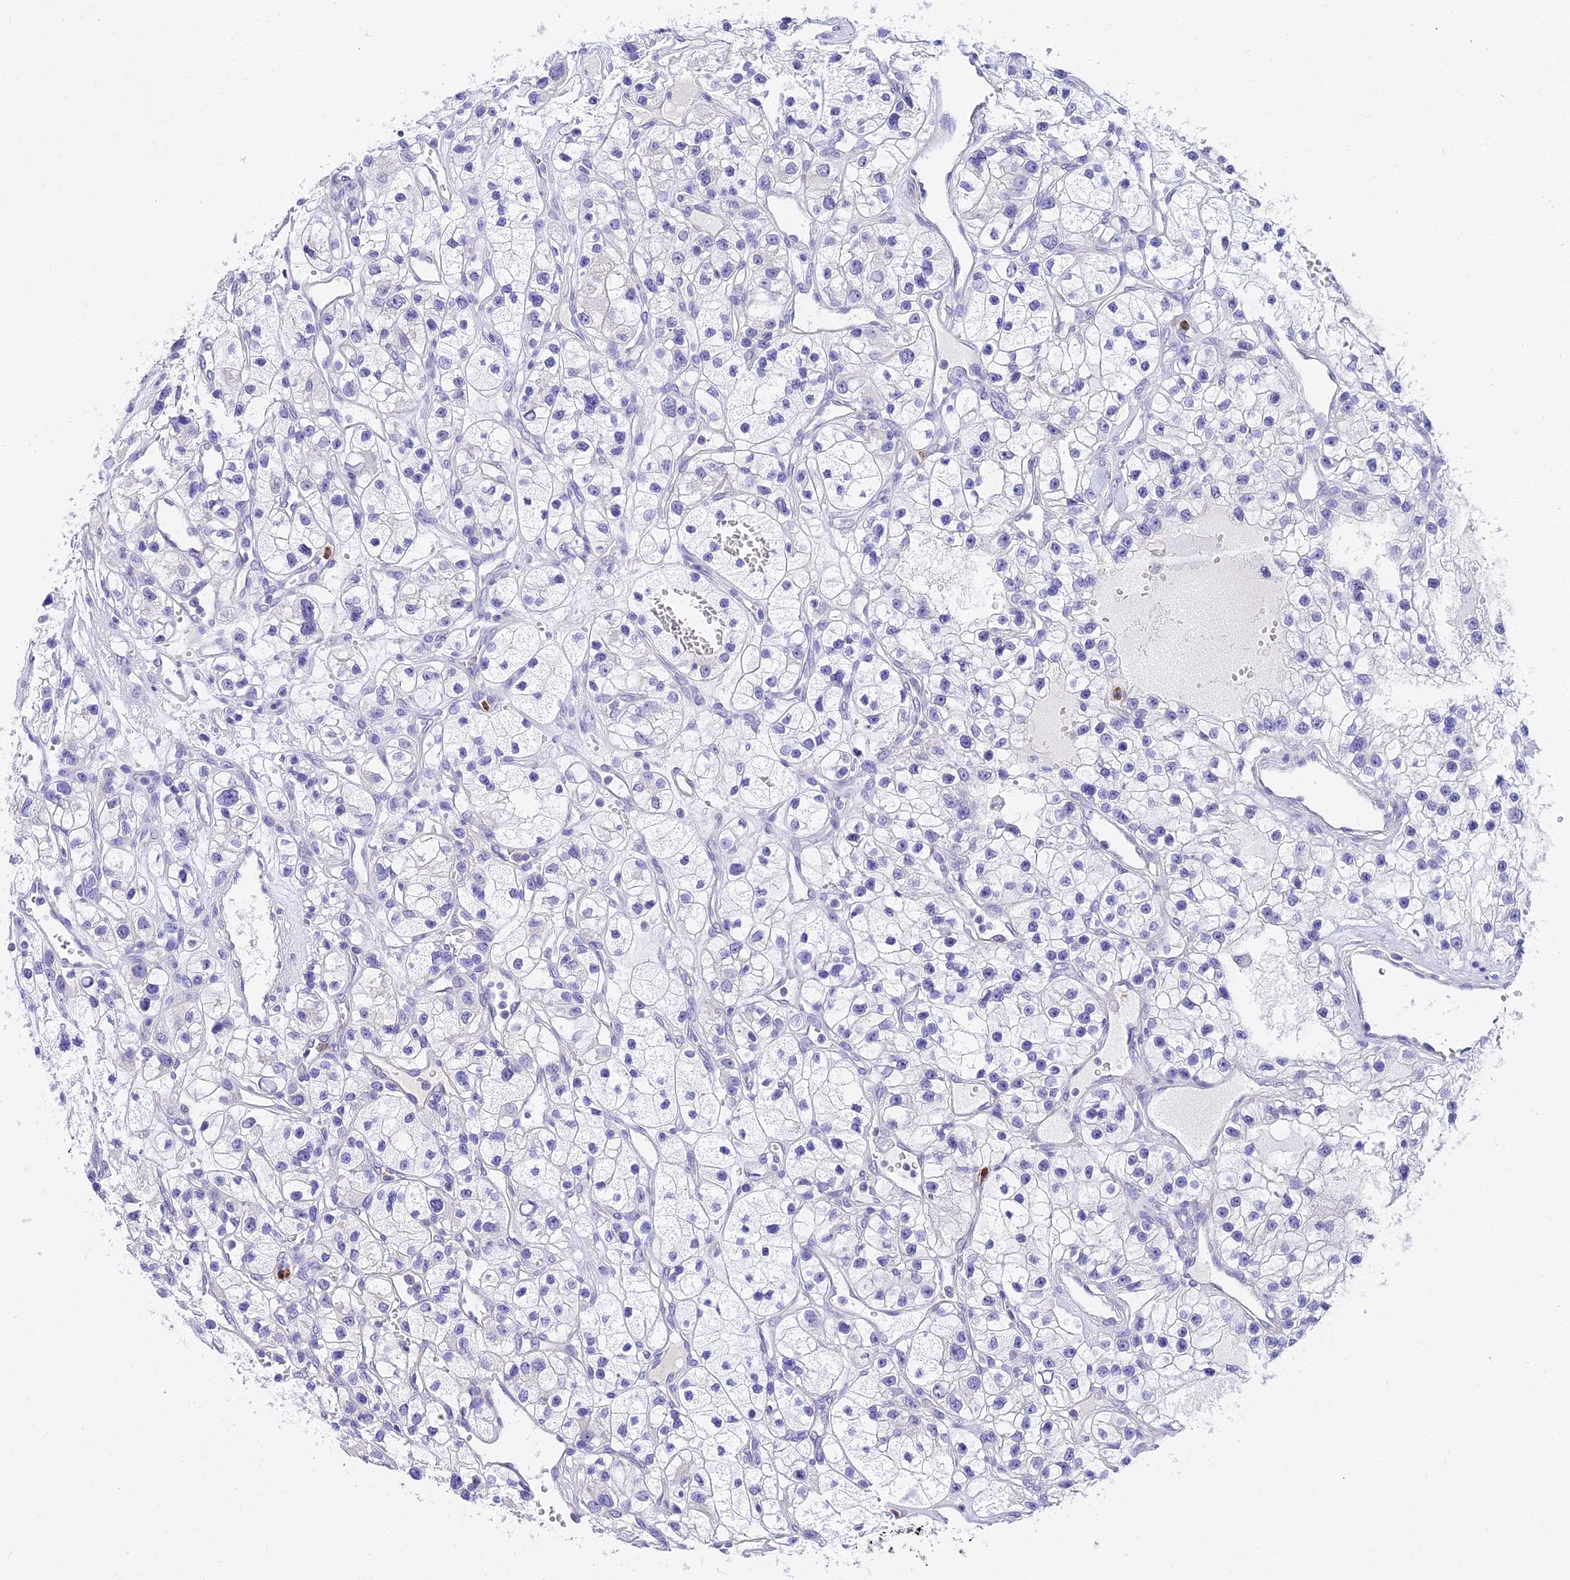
{"staining": {"intensity": "negative", "quantity": "none", "location": "none"}, "tissue": "renal cancer", "cell_type": "Tumor cells", "image_type": "cancer", "snomed": [{"axis": "morphology", "description": "Adenocarcinoma, NOS"}, {"axis": "topography", "description": "Kidney"}], "caption": "DAB (3,3'-diaminobenzidine) immunohistochemical staining of human renal cancer (adenocarcinoma) shows no significant staining in tumor cells.", "gene": "VWC2L", "patient": {"sex": "female", "age": 57}}